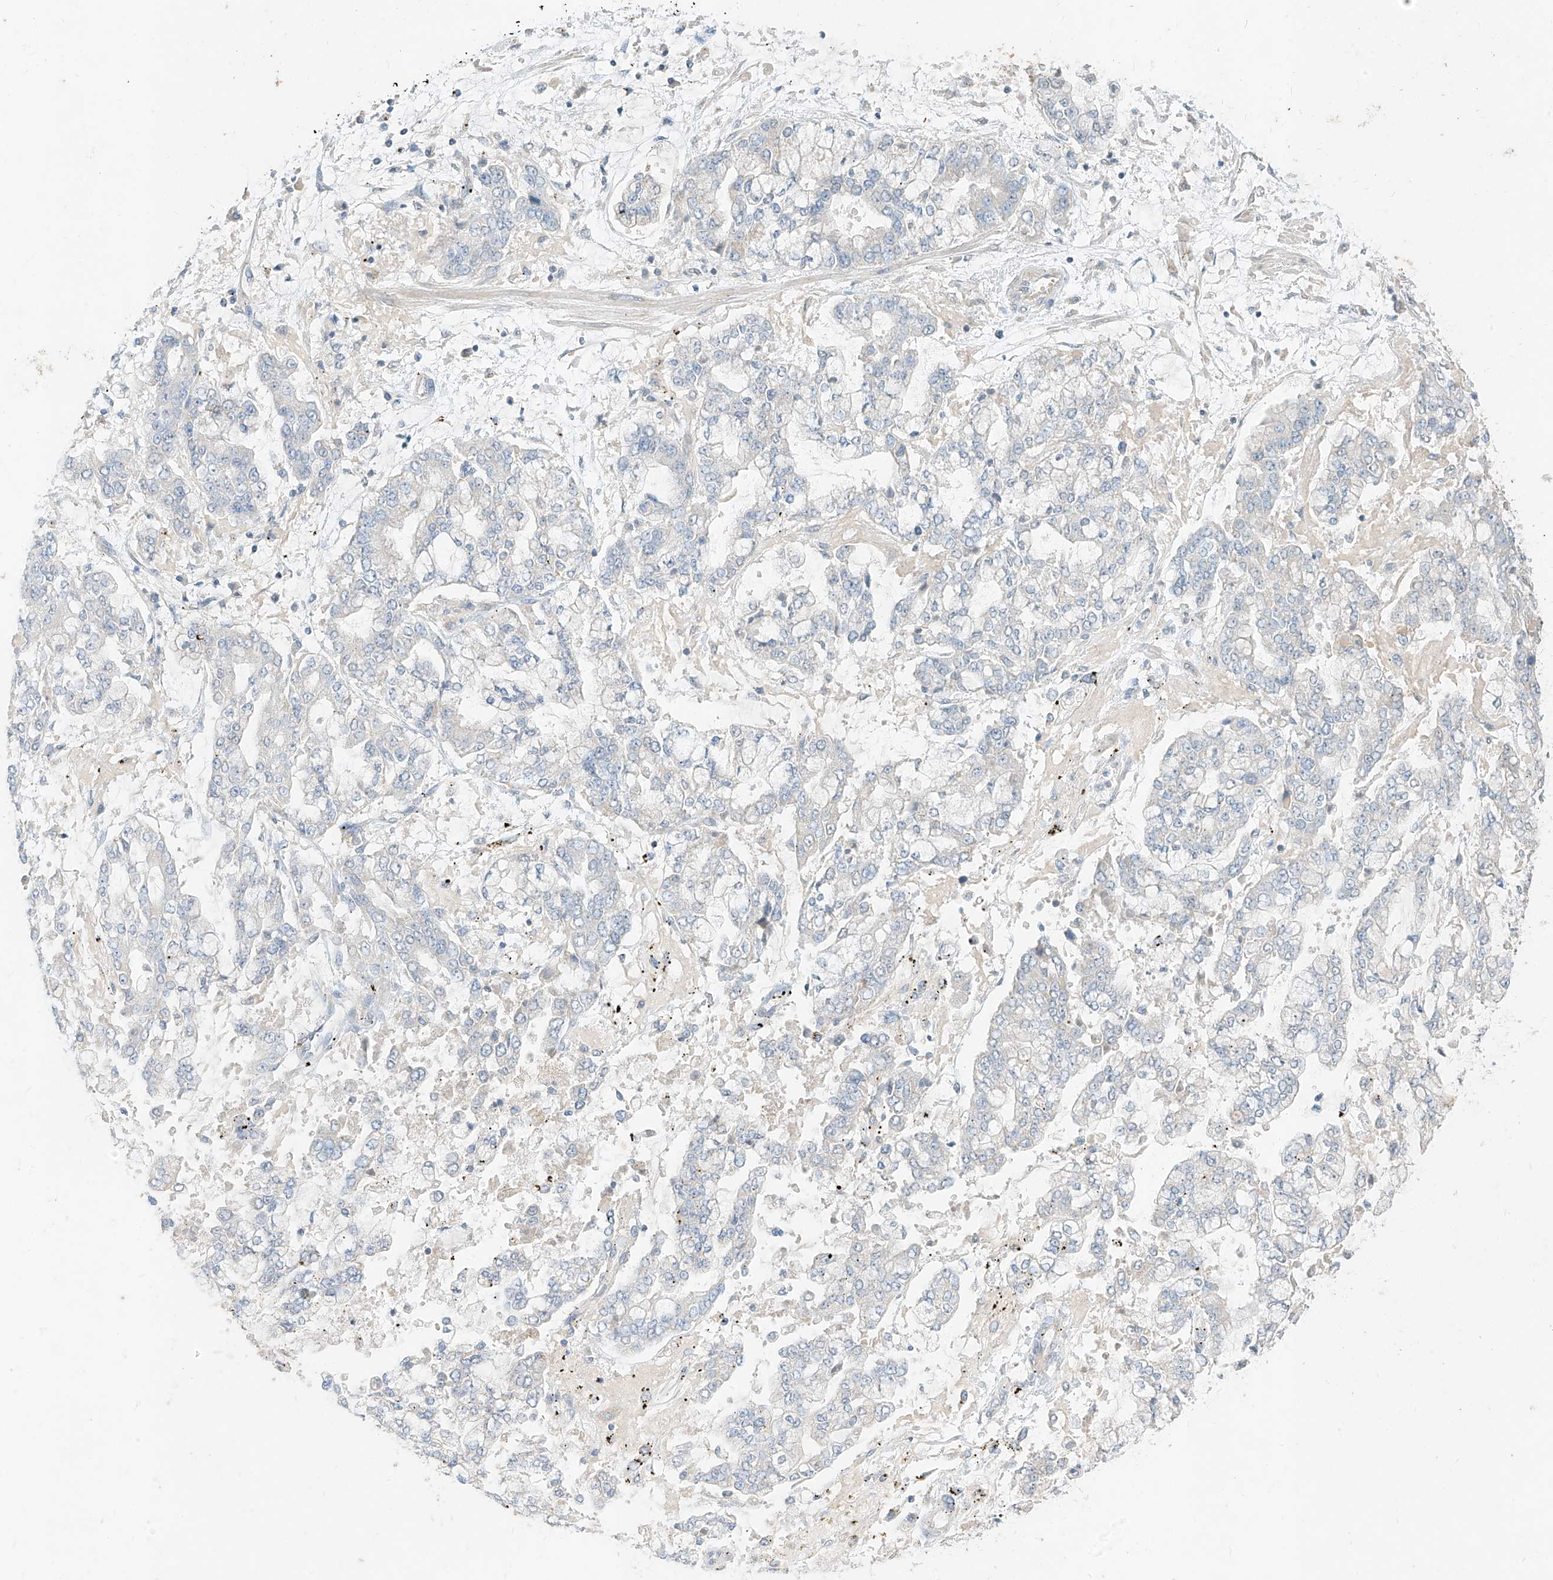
{"staining": {"intensity": "negative", "quantity": "none", "location": "none"}, "tissue": "stomach cancer", "cell_type": "Tumor cells", "image_type": "cancer", "snomed": [{"axis": "morphology", "description": "Normal tissue, NOS"}, {"axis": "morphology", "description": "Adenocarcinoma, NOS"}, {"axis": "topography", "description": "Stomach, upper"}, {"axis": "topography", "description": "Stomach"}], "caption": "This is an immunohistochemistry (IHC) image of human stomach cancer. There is no staining in tumor cells.", "gene": "ZZEF1", "patient": {"sex": "male", "age": 76}}